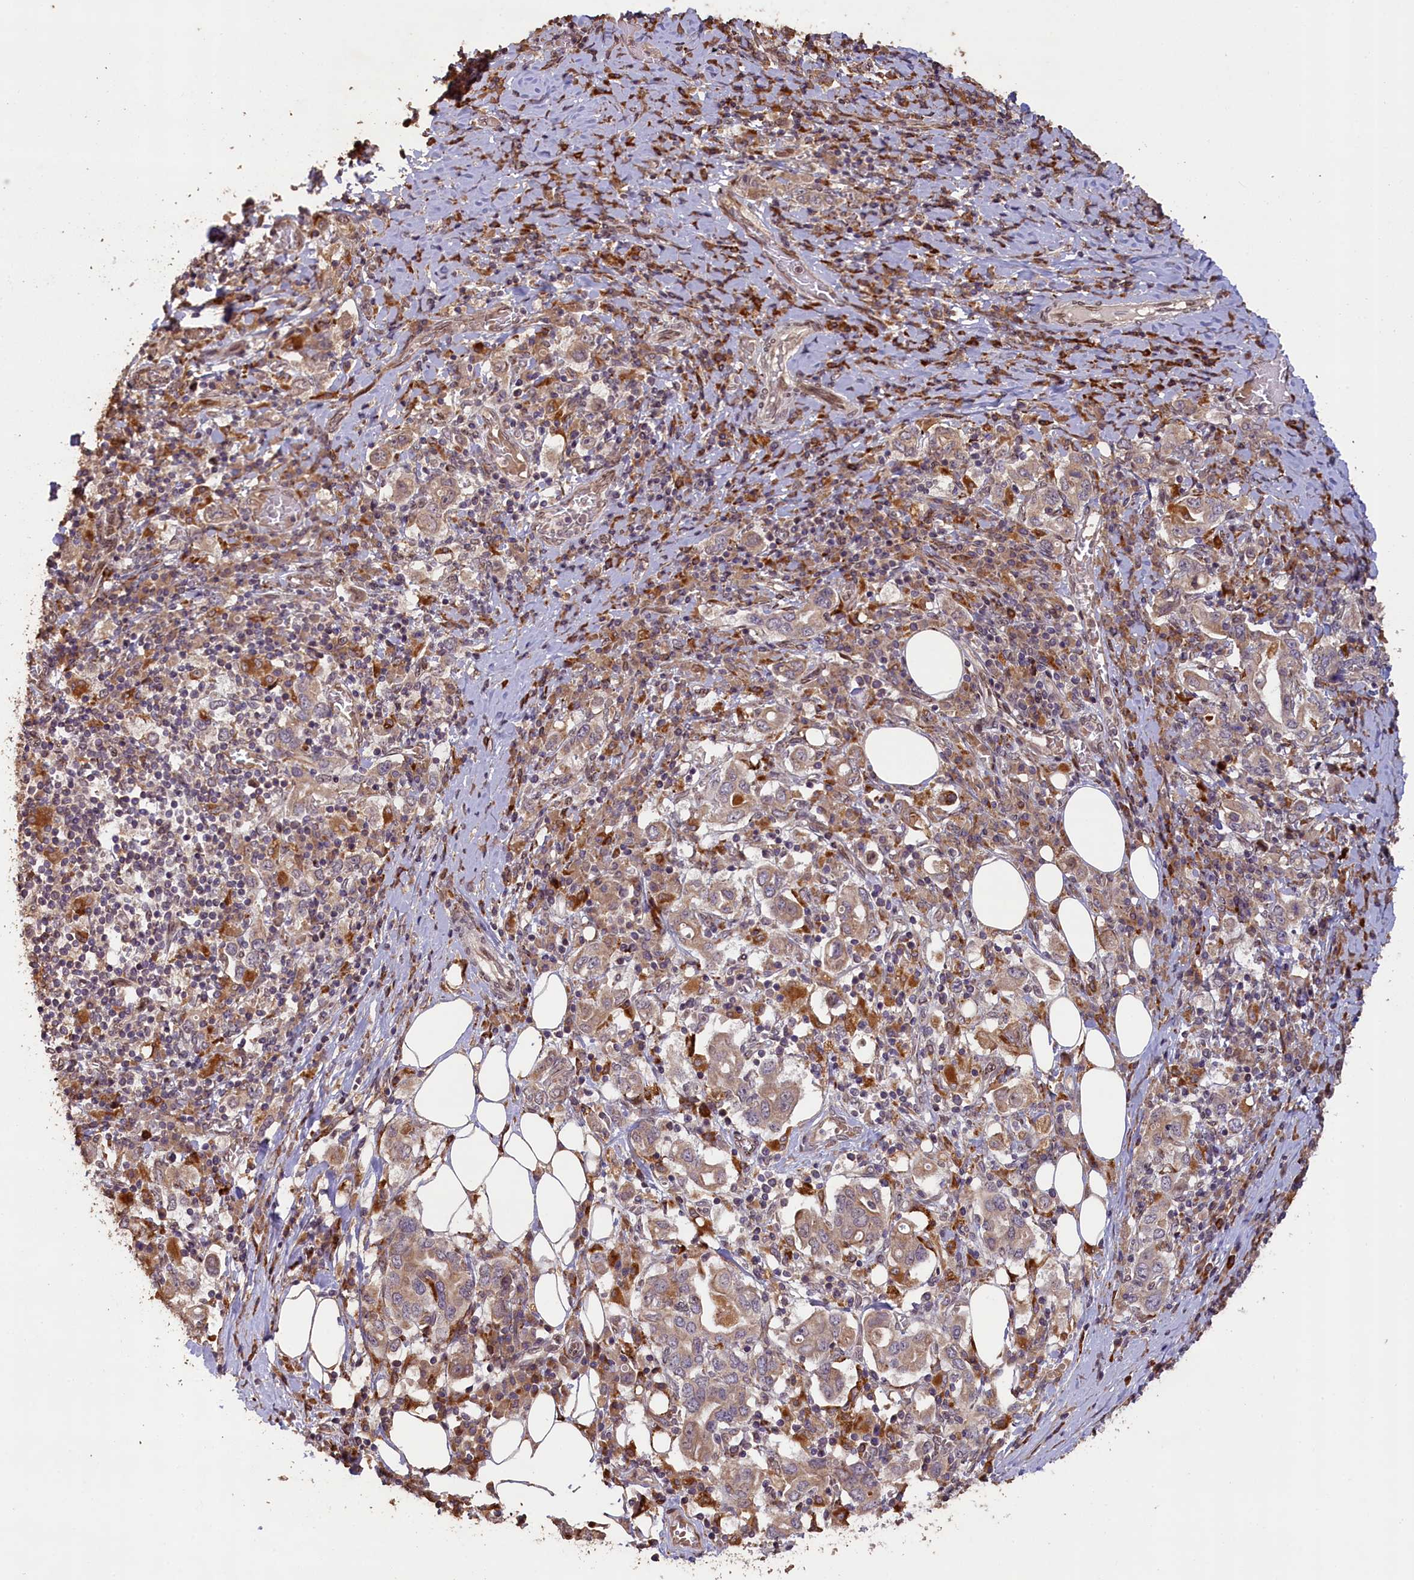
{"staining": {"intensity": "moderate", "quantity": ">75%", "location": "cytoplasmic/membranous"}, "tissue": "stomach cancer", "cell_type": "Tumor cells", "image_type": "cancer", "snomed": [{"axis": "morphology", "description": "Adenocarcinoma, NOS"}, {"axis": "topography", "description": "Stomach, upper"}, {"axis": "topography", "description": "Stomach"}], "caption": "This image exhibits immunohistochemistry staining of stomach adenocarcinoma, with medium moderate cytoplasmic/membranous positivity in approximately >75% of tumor cells.", "gene": "SLC38A7", "patient": {"sex": "male", "age": 62}}